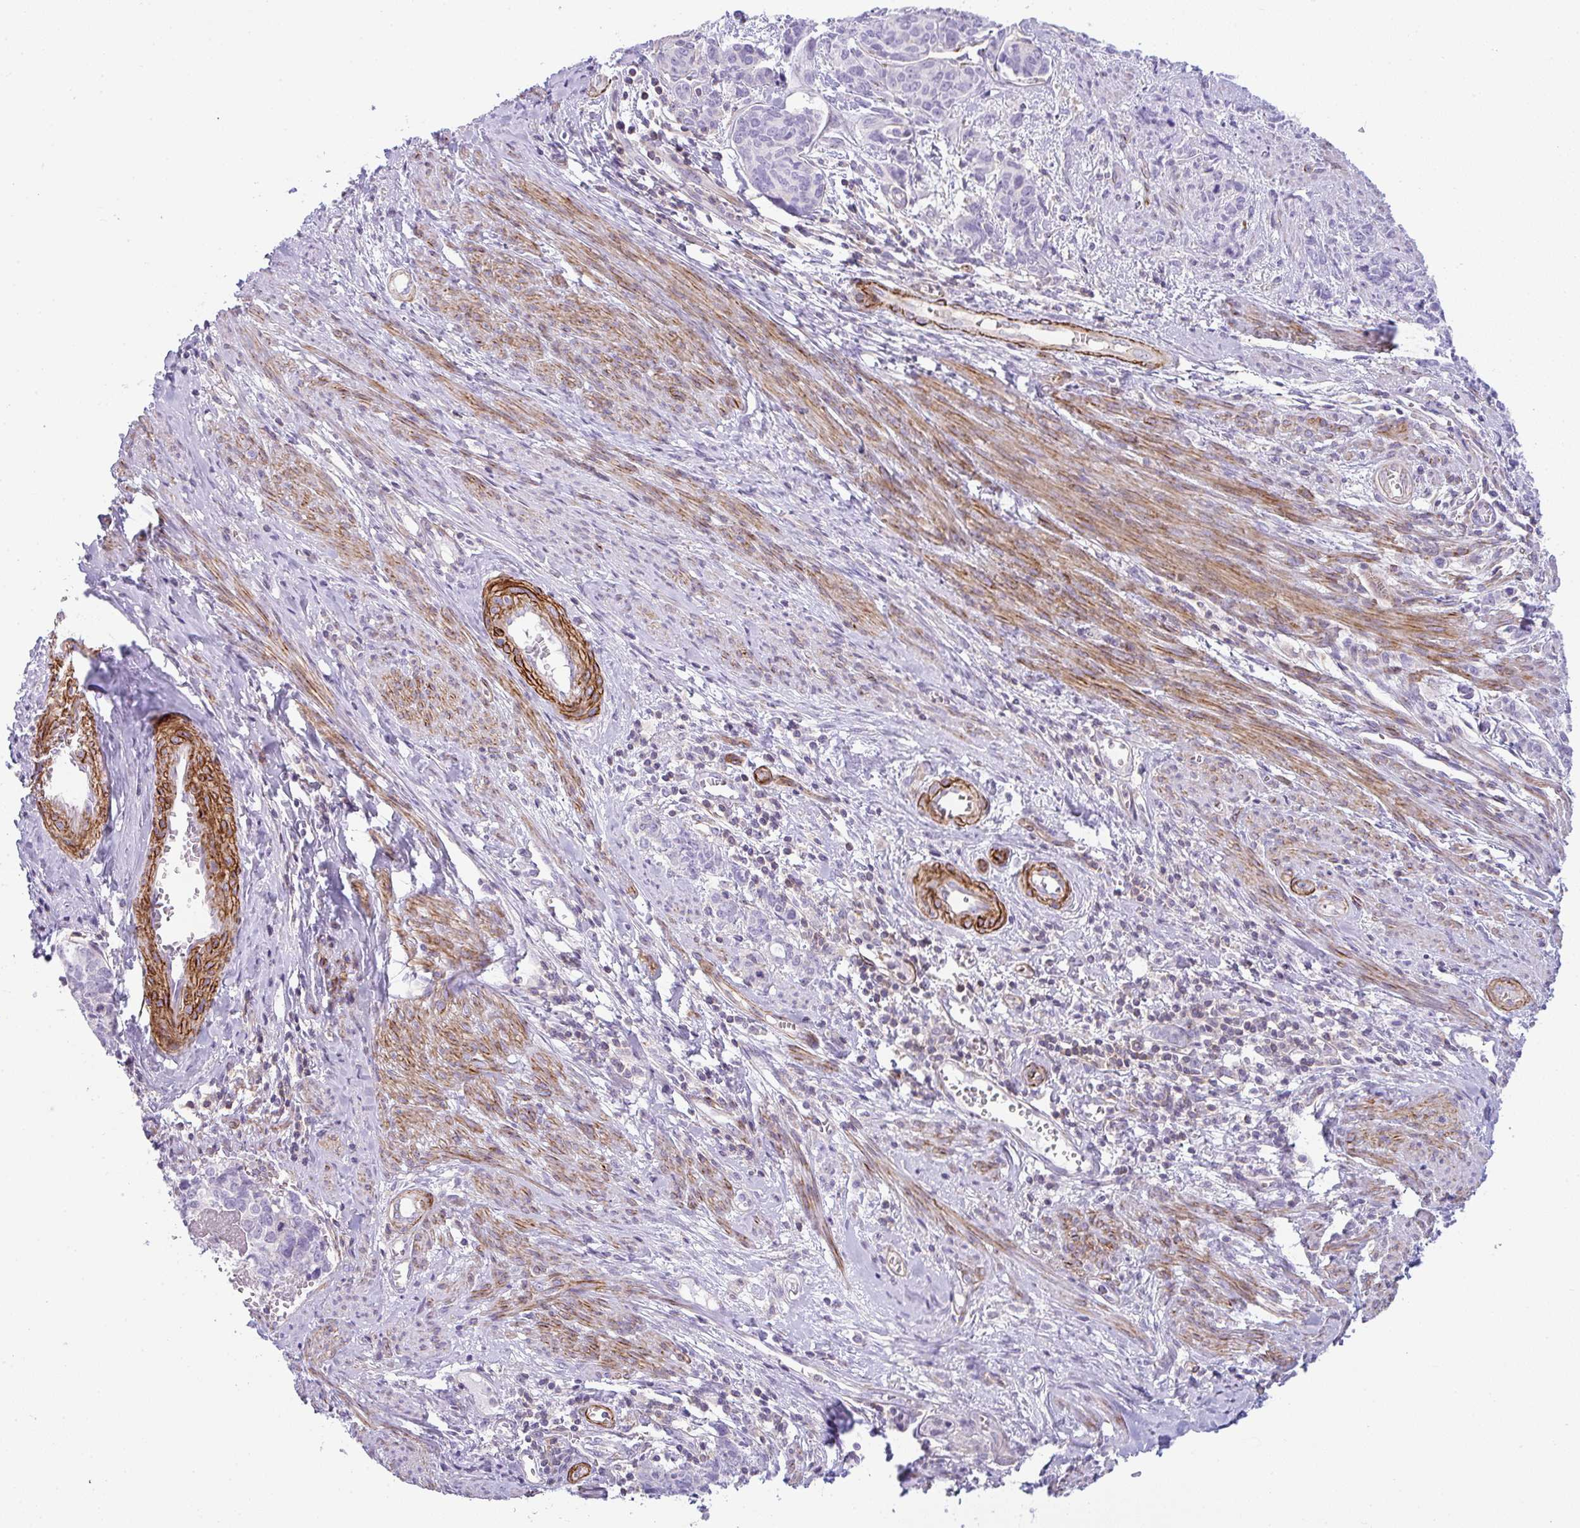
{"staining": {"intensity": "negative", "quantity": "none", "location": "none"}, "tissue": "cervical cancer", "cell_type": "Tumor cells", "image_type": "cancer", "snomed": [{"axis": "morphology", "description": "Squamous cell carcinoma, NOS"}, {"axis": "topography", "description": "Cervix"}], "caption": "This is an immunohistochemistry micrograph of human cervical cancer (squamous cell carcinoma). There is no positivity in tumor cells.", "gene": "CDRT15", "patient": {"sex": "female", "age": 60}}